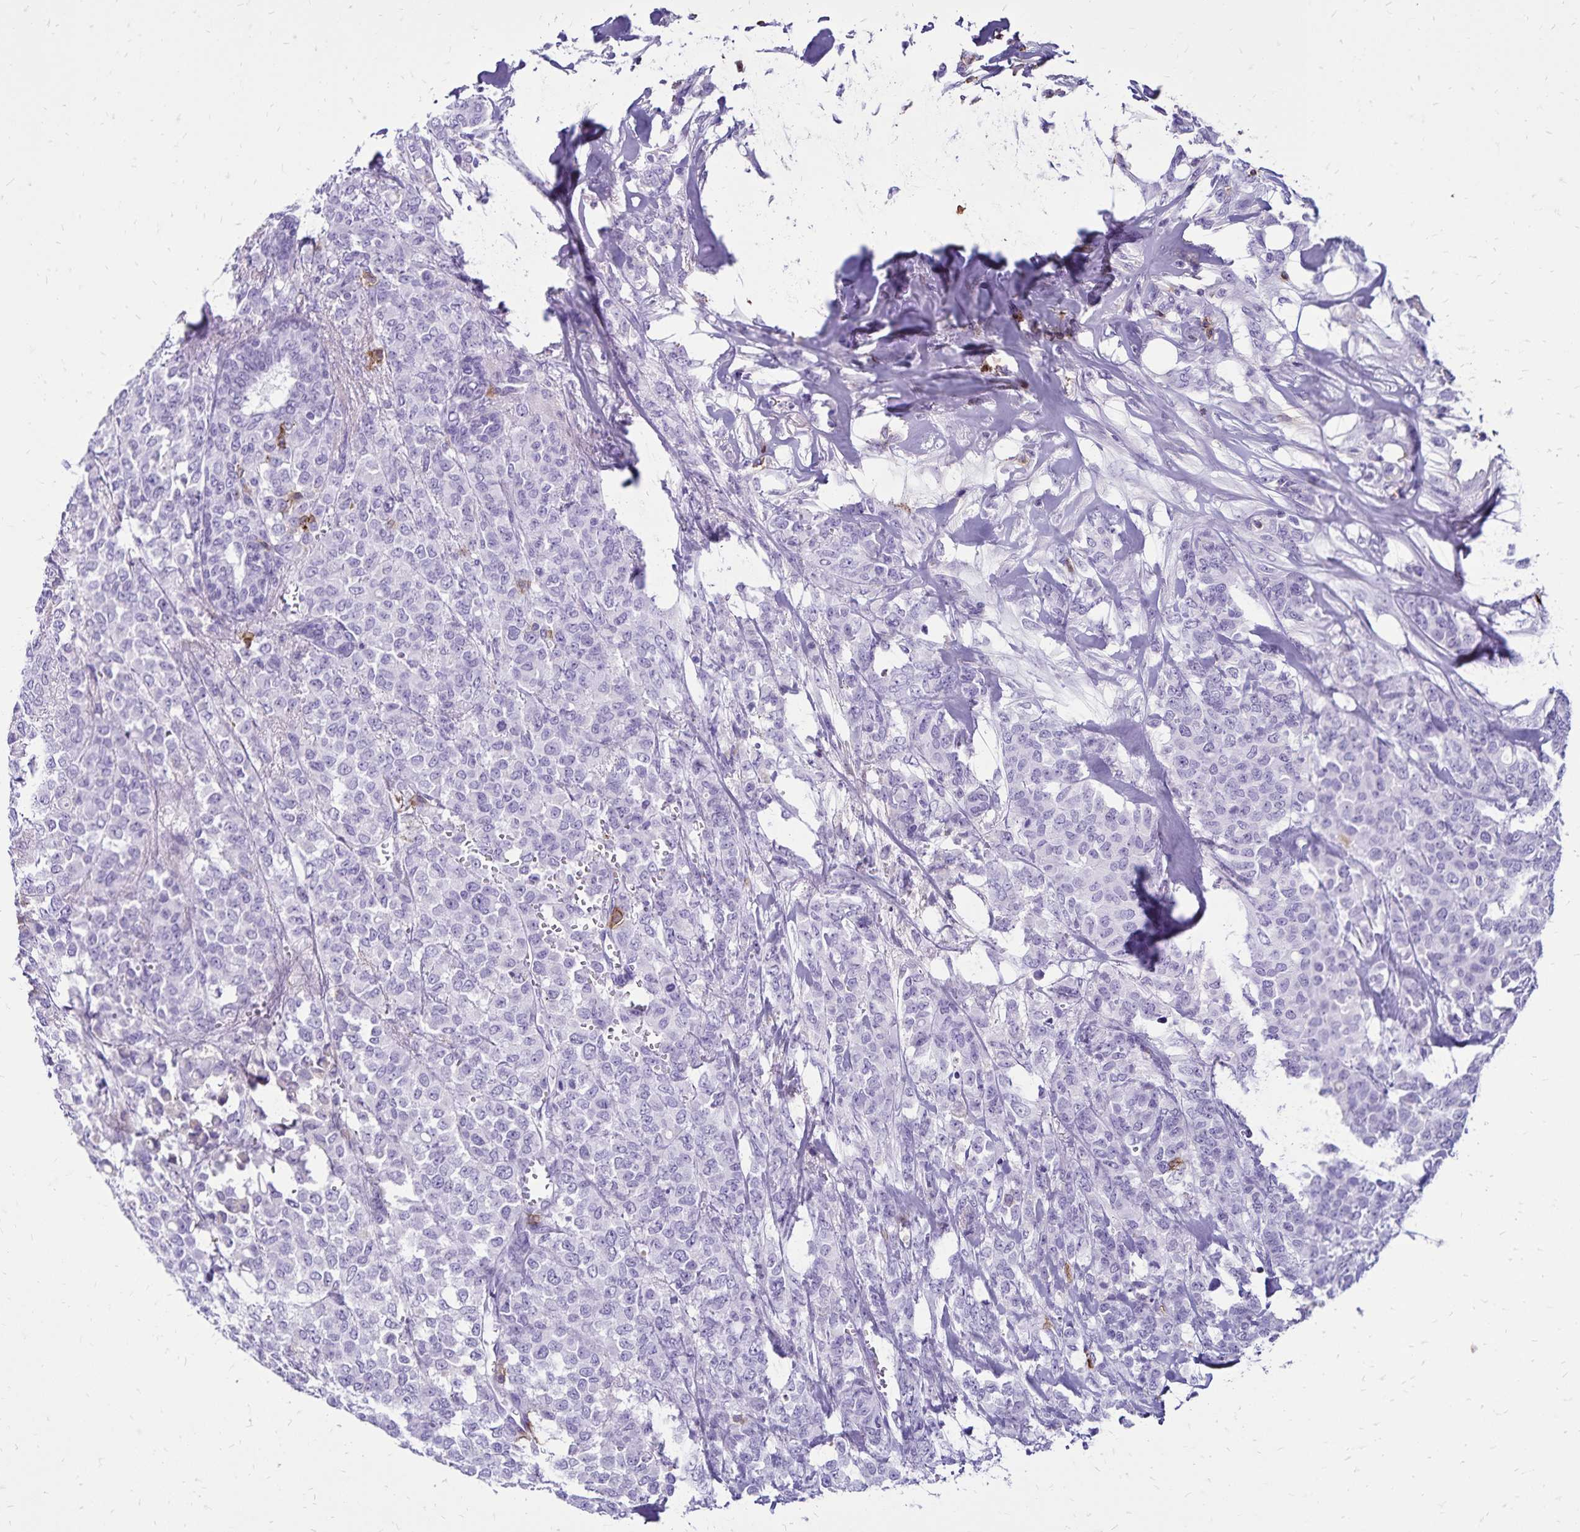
{"staining": {"intensity": "negative", "quantity": "none", "location": "none"}, "tissue": "breast cancer", "cell_type": "Tumor cells", "image_type": "cancer", "snomed": [{"axis": "morphology", "description": "Lobular carcinoma"}, {"axis": "topography", "description": "Breast"}], "caption": "Immunohistochemistry (IHC) image of lobular carcinoma (breast) stained for a protein (brown), which demonstrates no expression in tumor cells.", "gene": "CD27", "patient": {"sex": "female", "age": 91}}